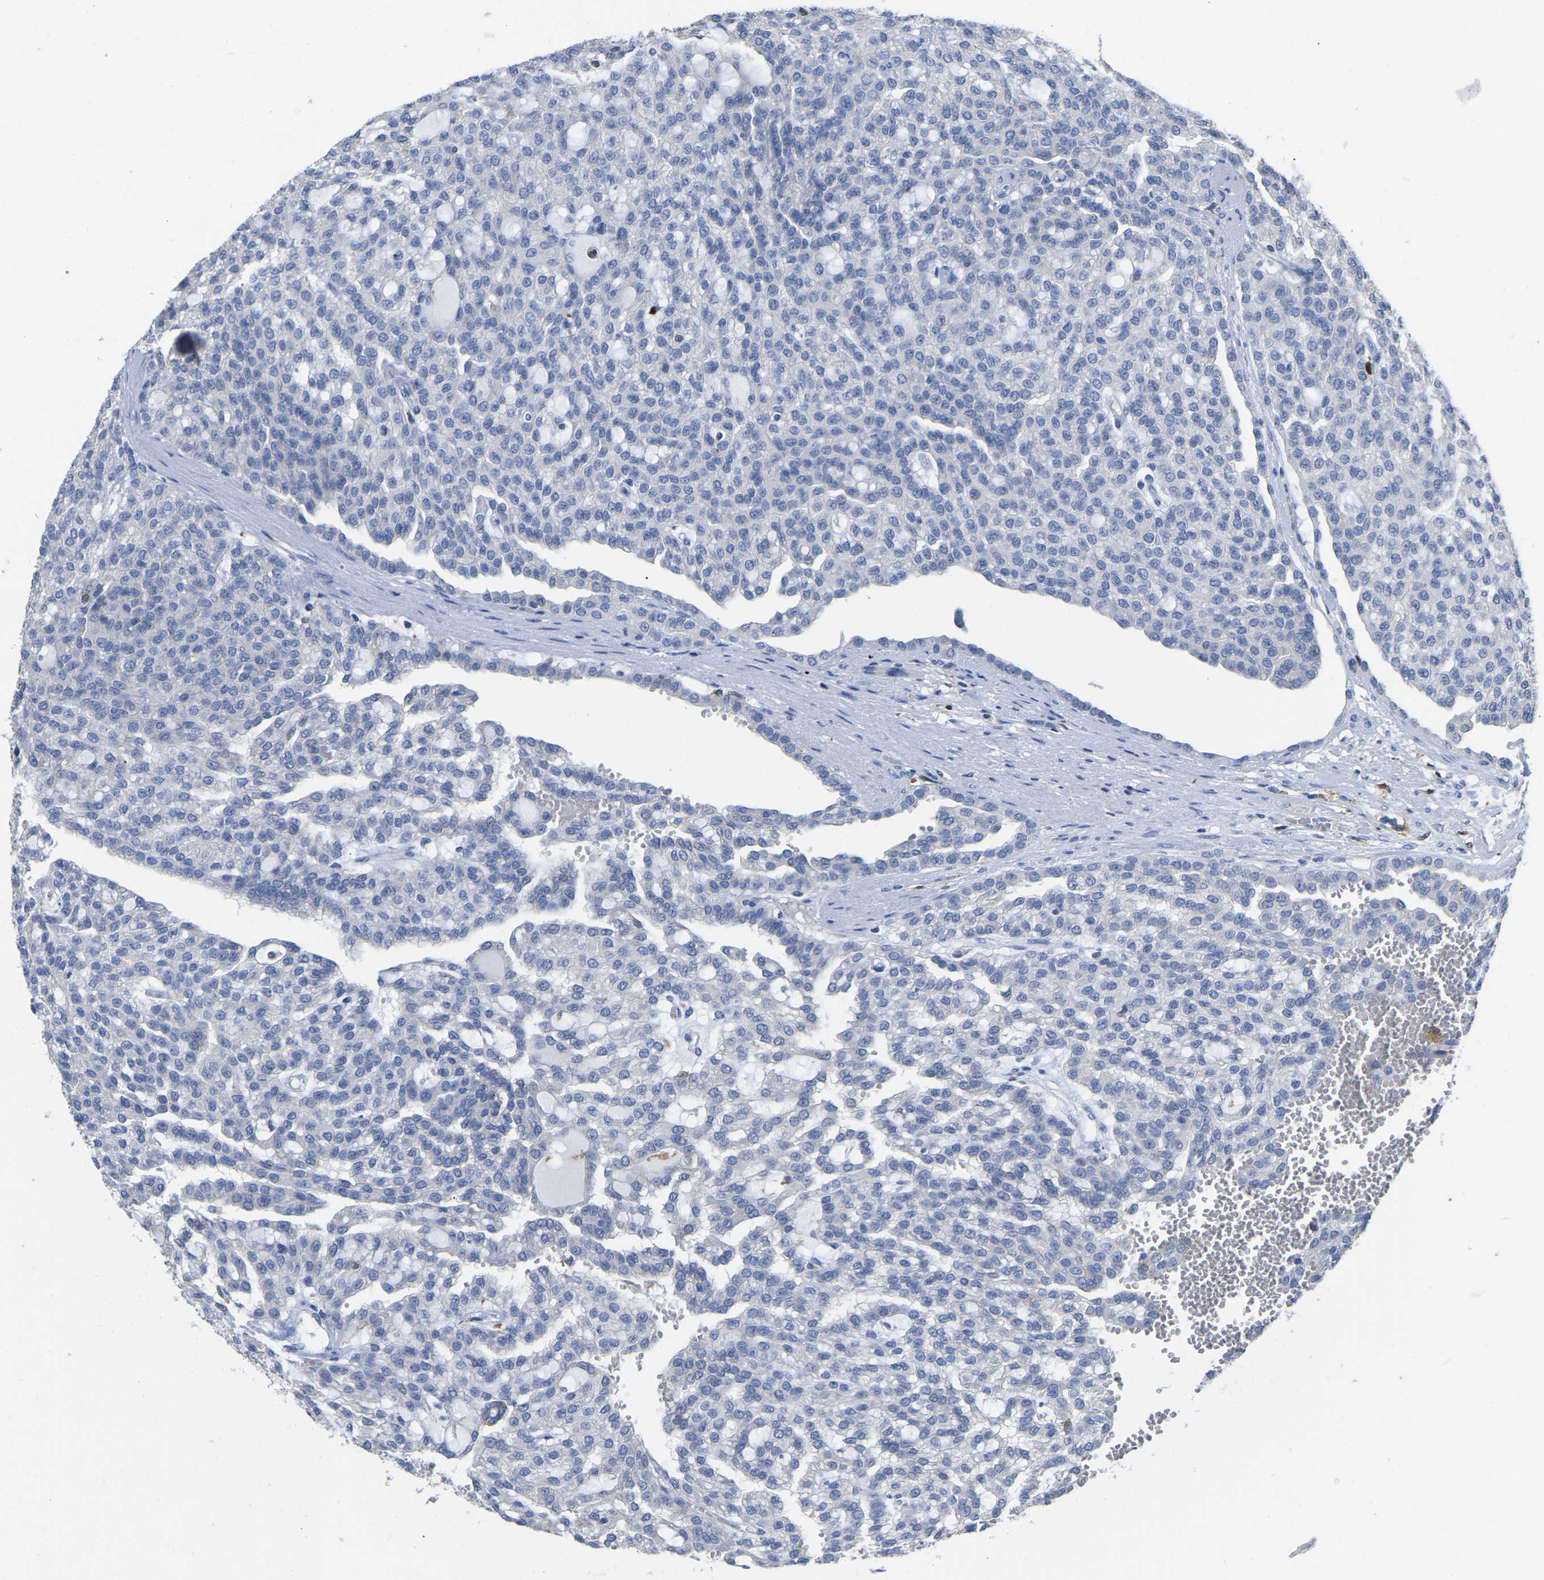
{"staining": {"intensity": "negative", "quantity": "none", "location": "none"}, "tissue": "renal cancer", "cell_type": "Tumor cells", "image_type": "cancer", "snomed": [{"axis": "morphology", "description": "Adenocarcinoma, NOS"}, {"axis": "topography", "description": "Kidney"}], "caption": "IHC photomicrograph of neoplastic tissue: human renal cancer (adenocarcinoma) stained with DAB (3,3'-diaminobenzidine) shows no significant protein positivity in tumor cells. Brightfield microscopy of IHC stained with DAB (brown) and hematoxylin (blue), captured at high magnification.", "gene": "ULBP2", "patient": {"sex": "male", "age": 63}}